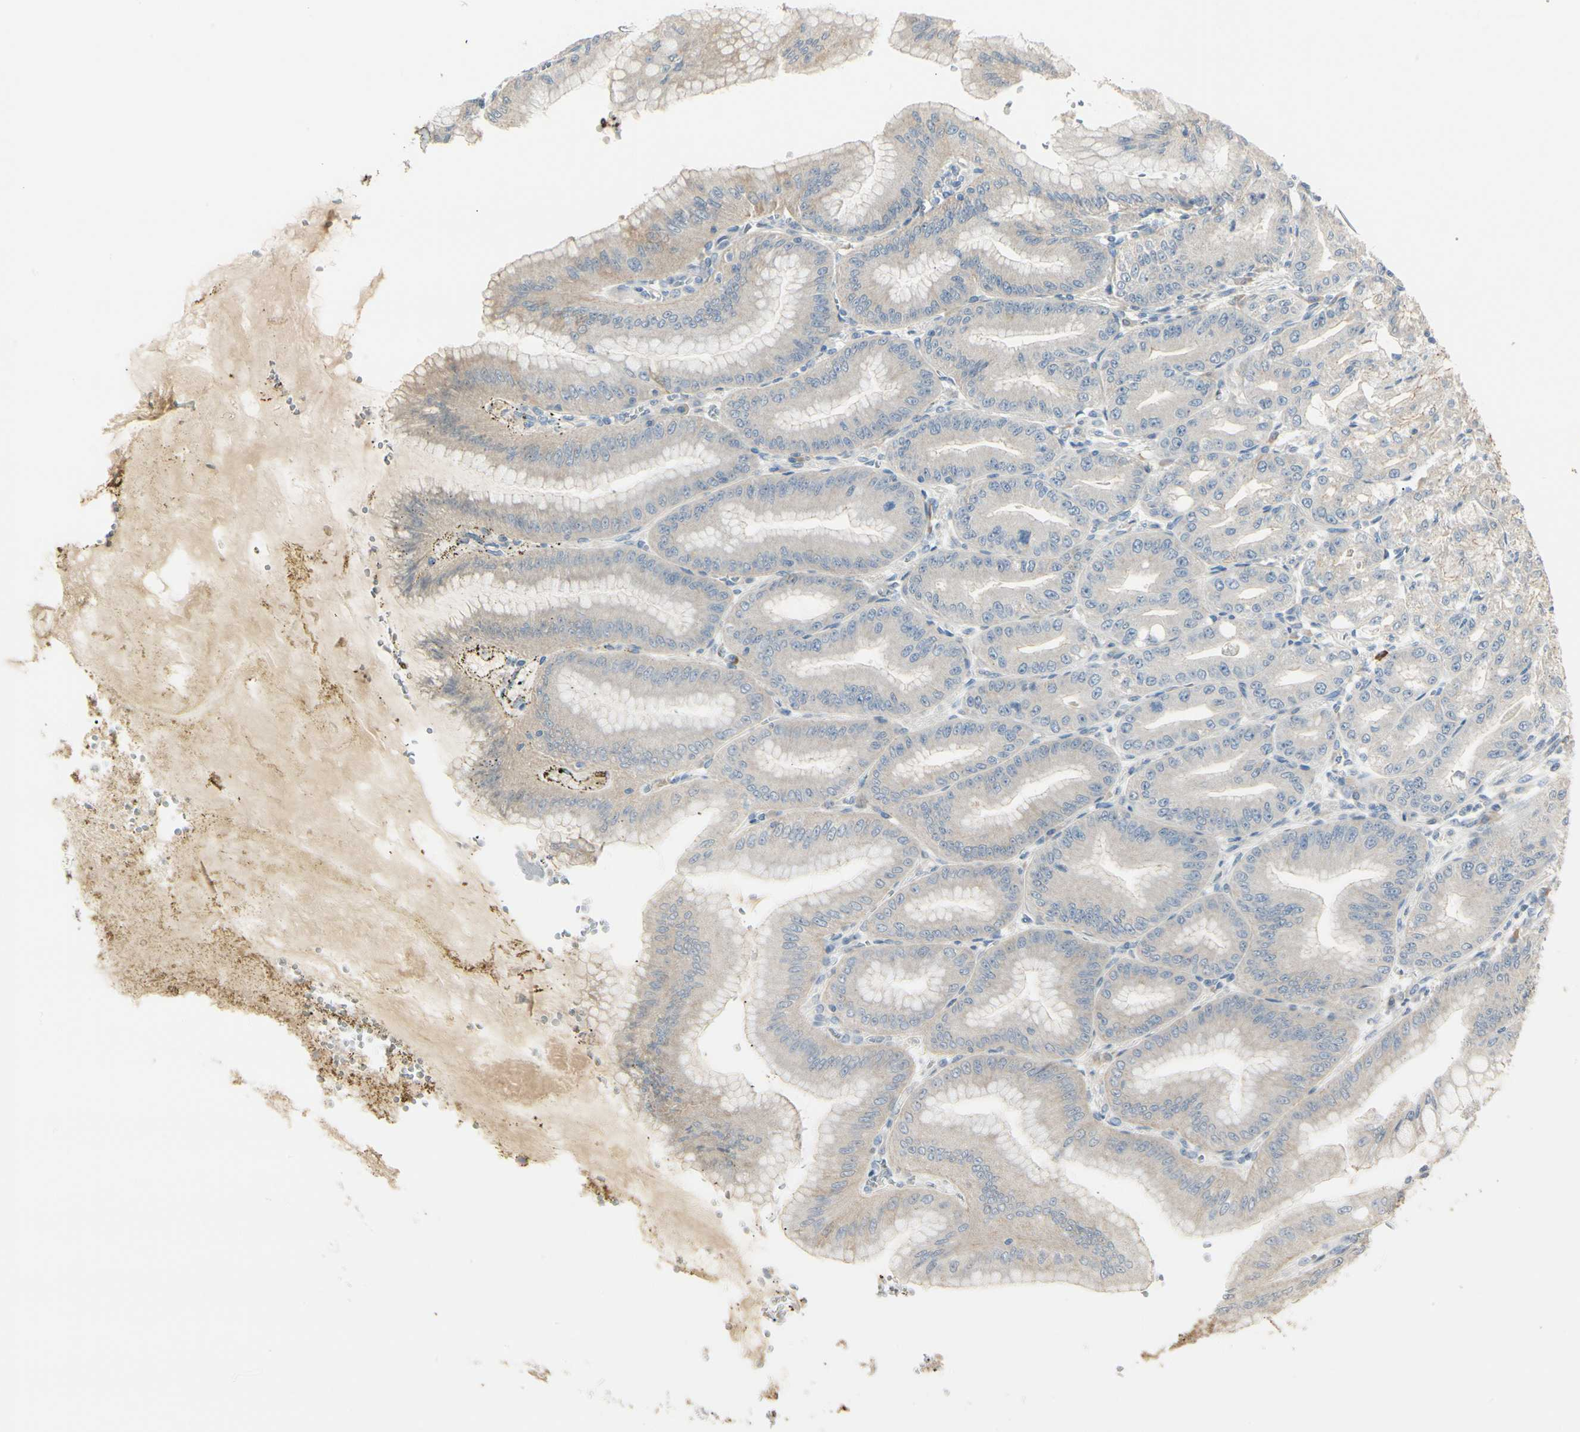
{"staining": {"intensity": "moderate", "quantity": ">75%", "location": "cytoplasmic/membranous"}, "tissue": "stomach", "cell_type": "Glandular cells", "image_type": "normal", "snomed": [{"axis": "morphology", "description": "Normal tissue, NOS"}, {"axis": "topography", "description": "Stomach, lower"}], "caption": "Immunohistochemistry image of unremarkable human stomach stained for a protein (brown), which shows medium levels of moderate cytoplasmic/membranous expression in about >75% of glandular cells.", "gene": "P3H2", "patient": {"sex": "male", "age": 71}}